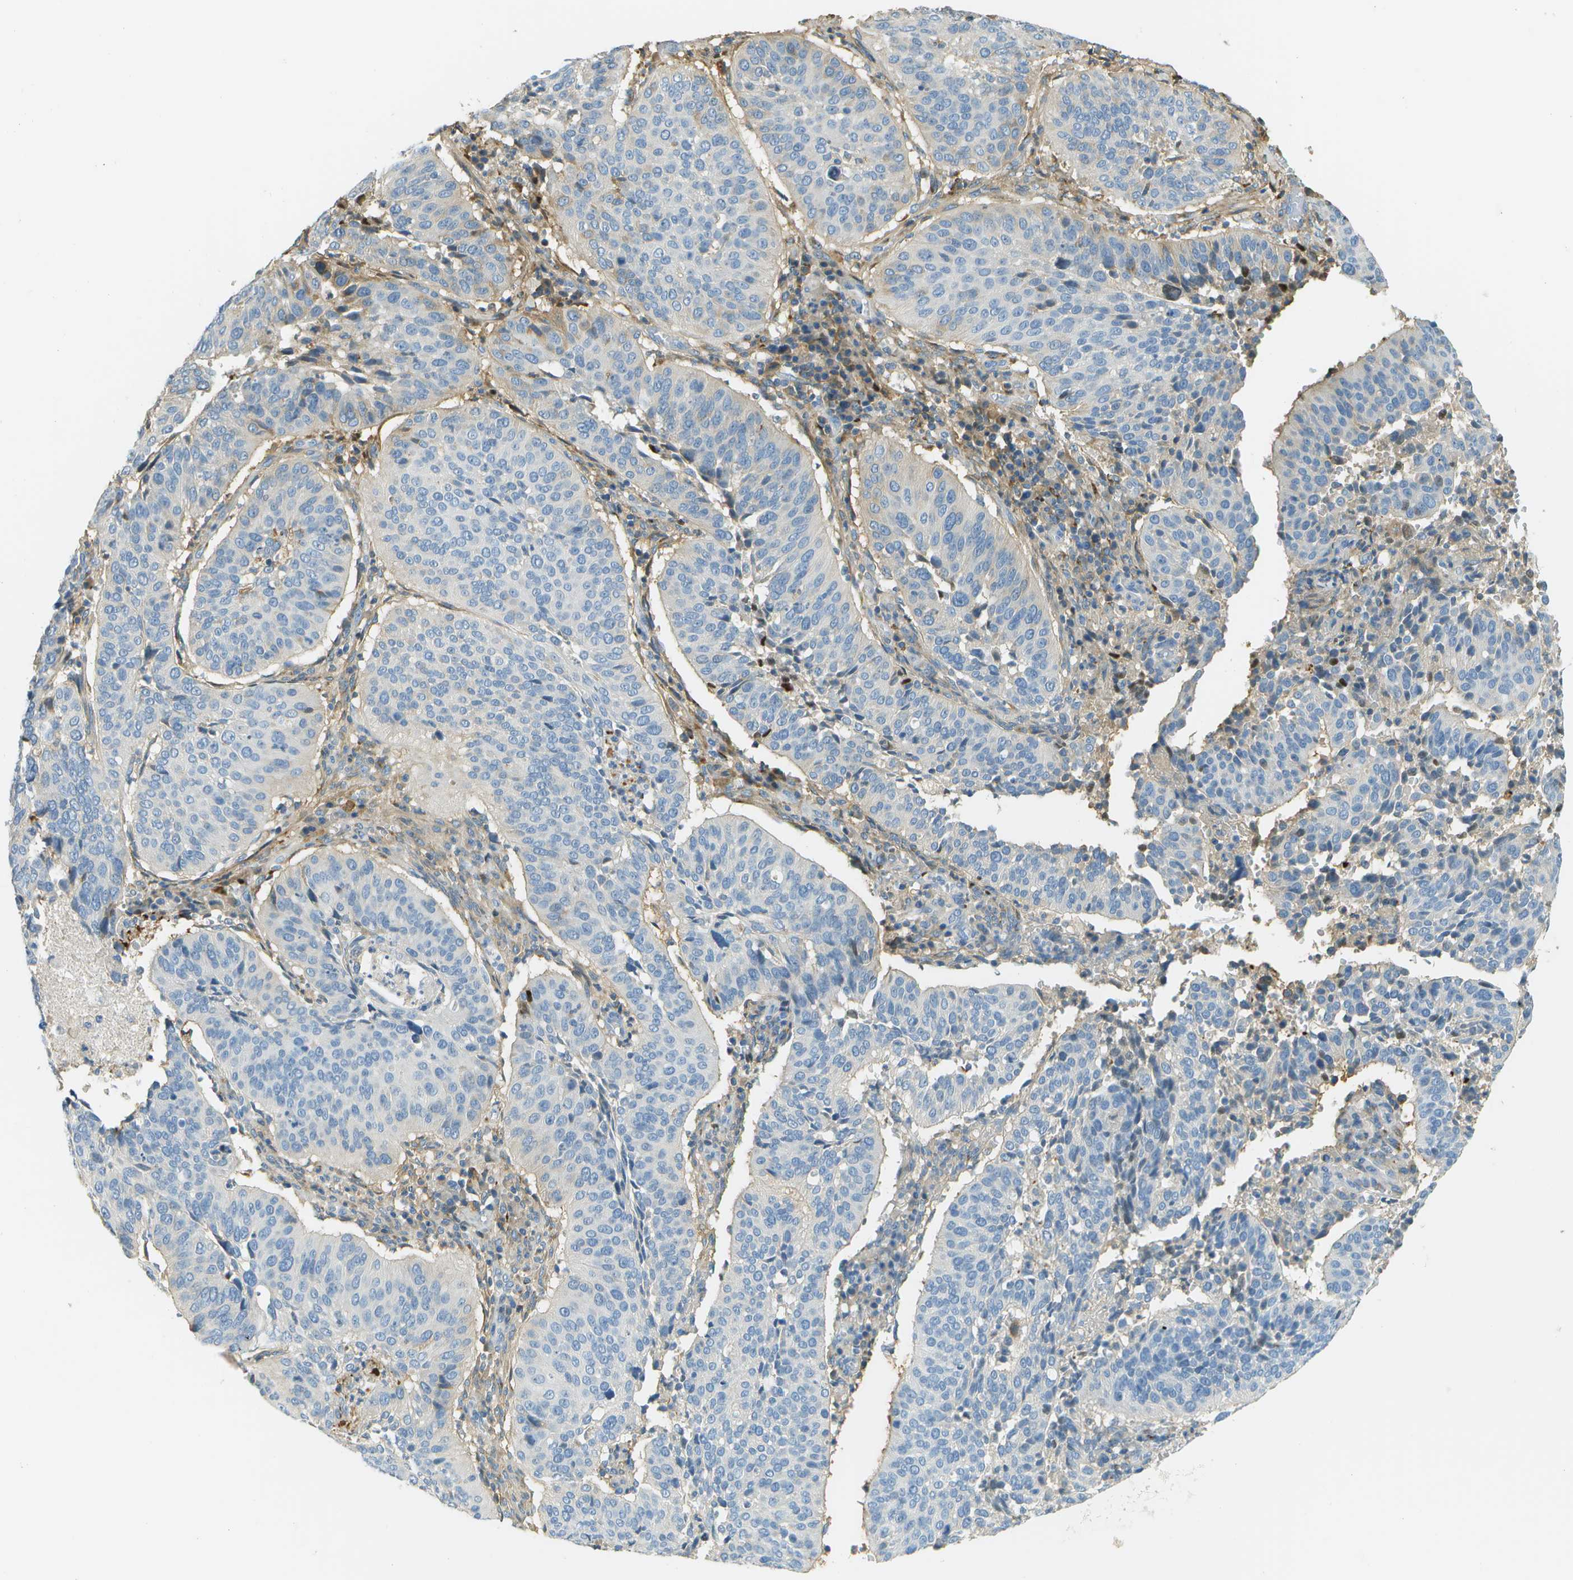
{"staining": {"intensity": "negative", "quantity": "none", "location": "none"}, "tissue": "cervical cancer", "cell_type": "Tumor cells", "image_type": "cancer", "snomed": [{"axis": "morphology", "description": "Normal tissue, NOS"}, {"axis": "morphology", "description": "Squamous cell carcinoma, NOS"}, {"axis": "topography", "description": "Cervix"}], "caption": "There is no significant expression in tumor cells of cervical cancer.", "gene": "DCN", "patient": {"sex": "female", "age": 39}}